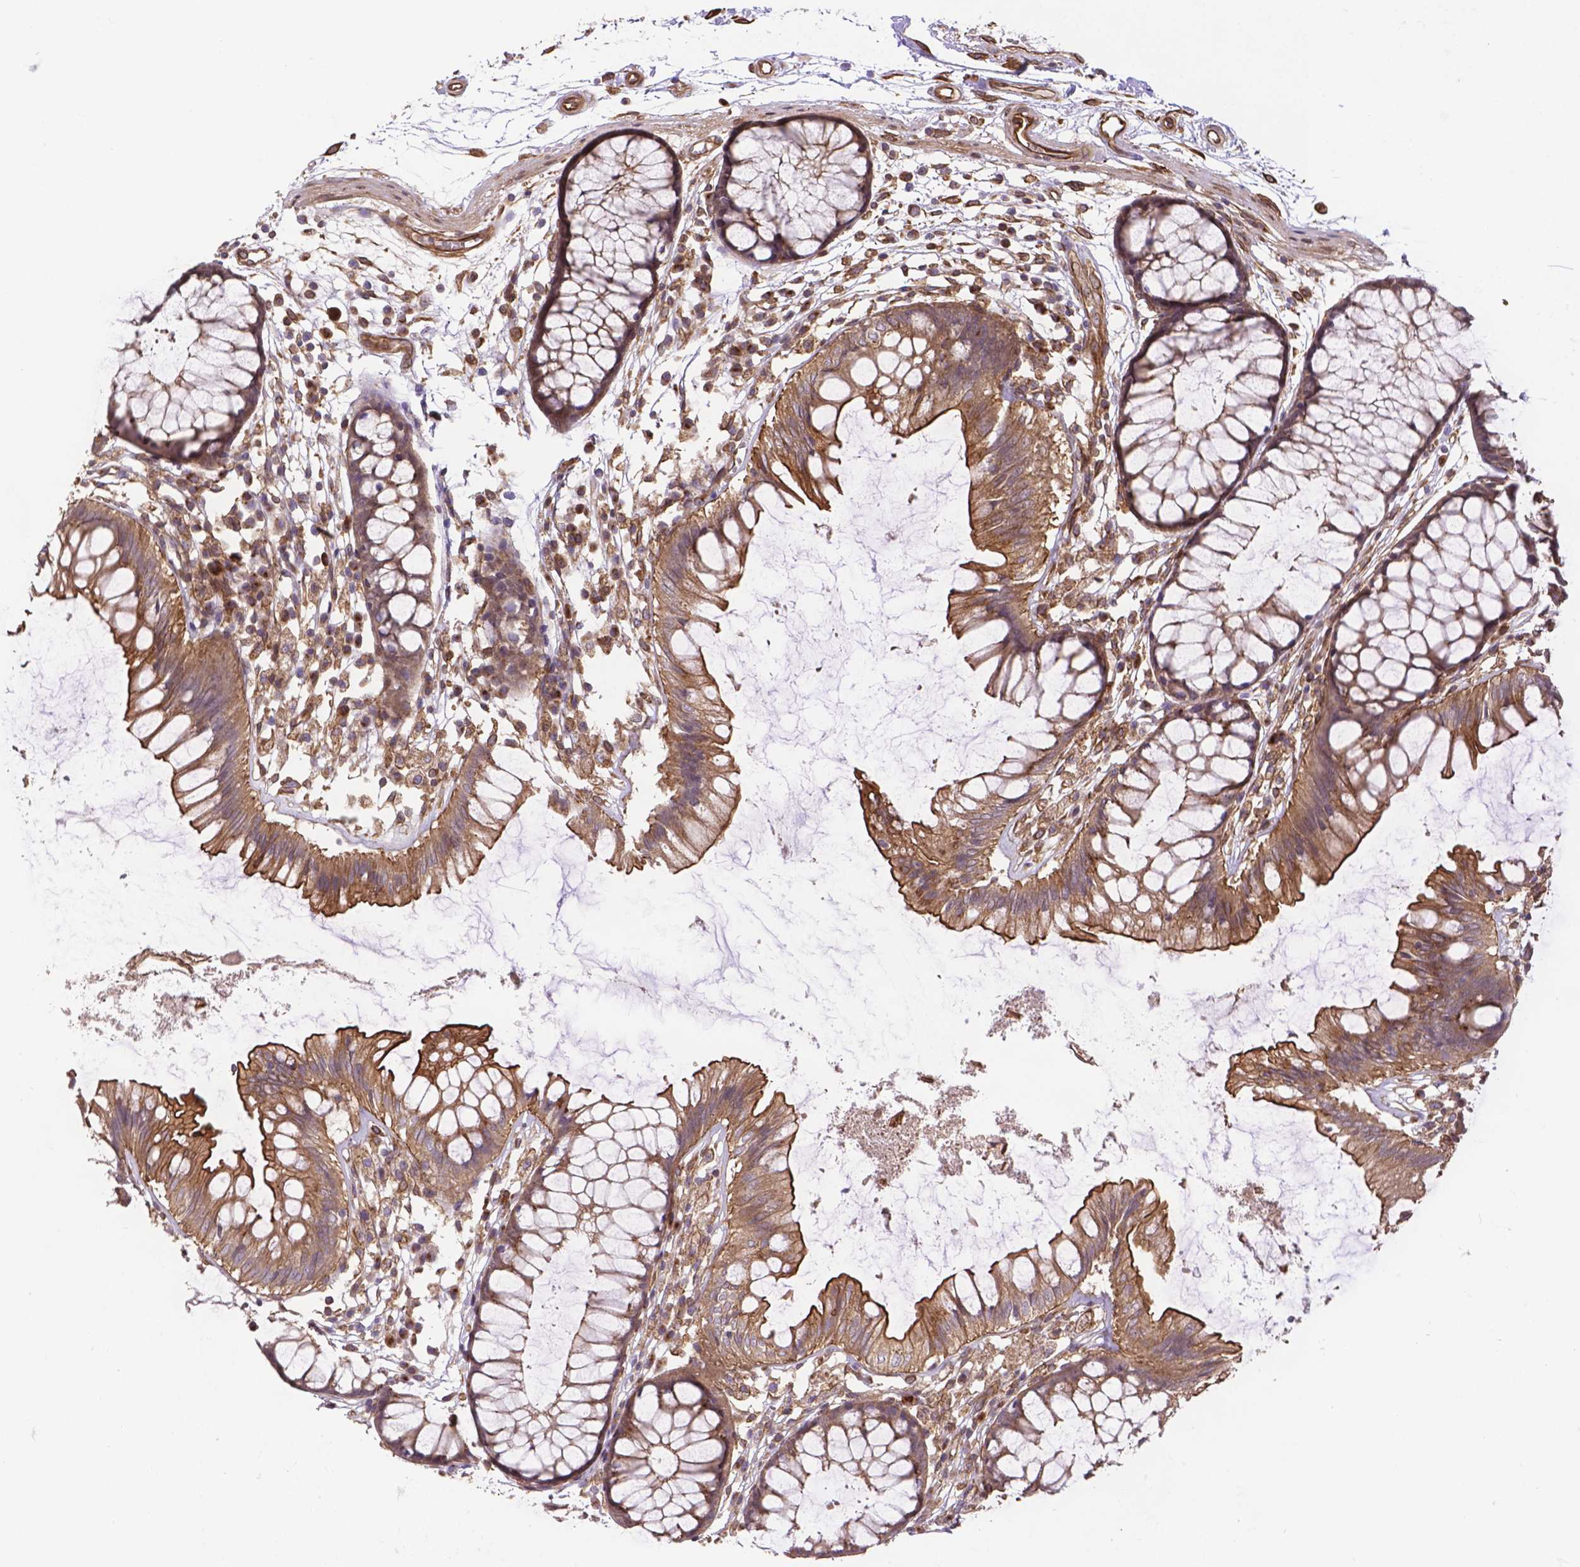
{"staining": {"intensity": "moderate", "quantity": ">75%", "location": "cytoplasmic/membranous"}, "tissue": "colon", "cell_type": "Endothelial cells", "image_type": "normal", "snomed": [{"axis": "morphology", "description": "Normal tissue, NOS"}, {"axis": "morphology", "description": "Adenocarcinoma, NOS"}, {"axis": "topography", "description": "Colon"}], "caption": "A photomicrograph of human colon stained for a protein shows moderate cytoplasmic/membranous brown staining in endothelial cells. The staining was performed using DAB to visualize the protein expression in brown, while the nuclei were stained in blue with hematoxylin (Magnification: 20x).", "gene": "YAP1", "patient": {"sex": "male", "age": 65}}